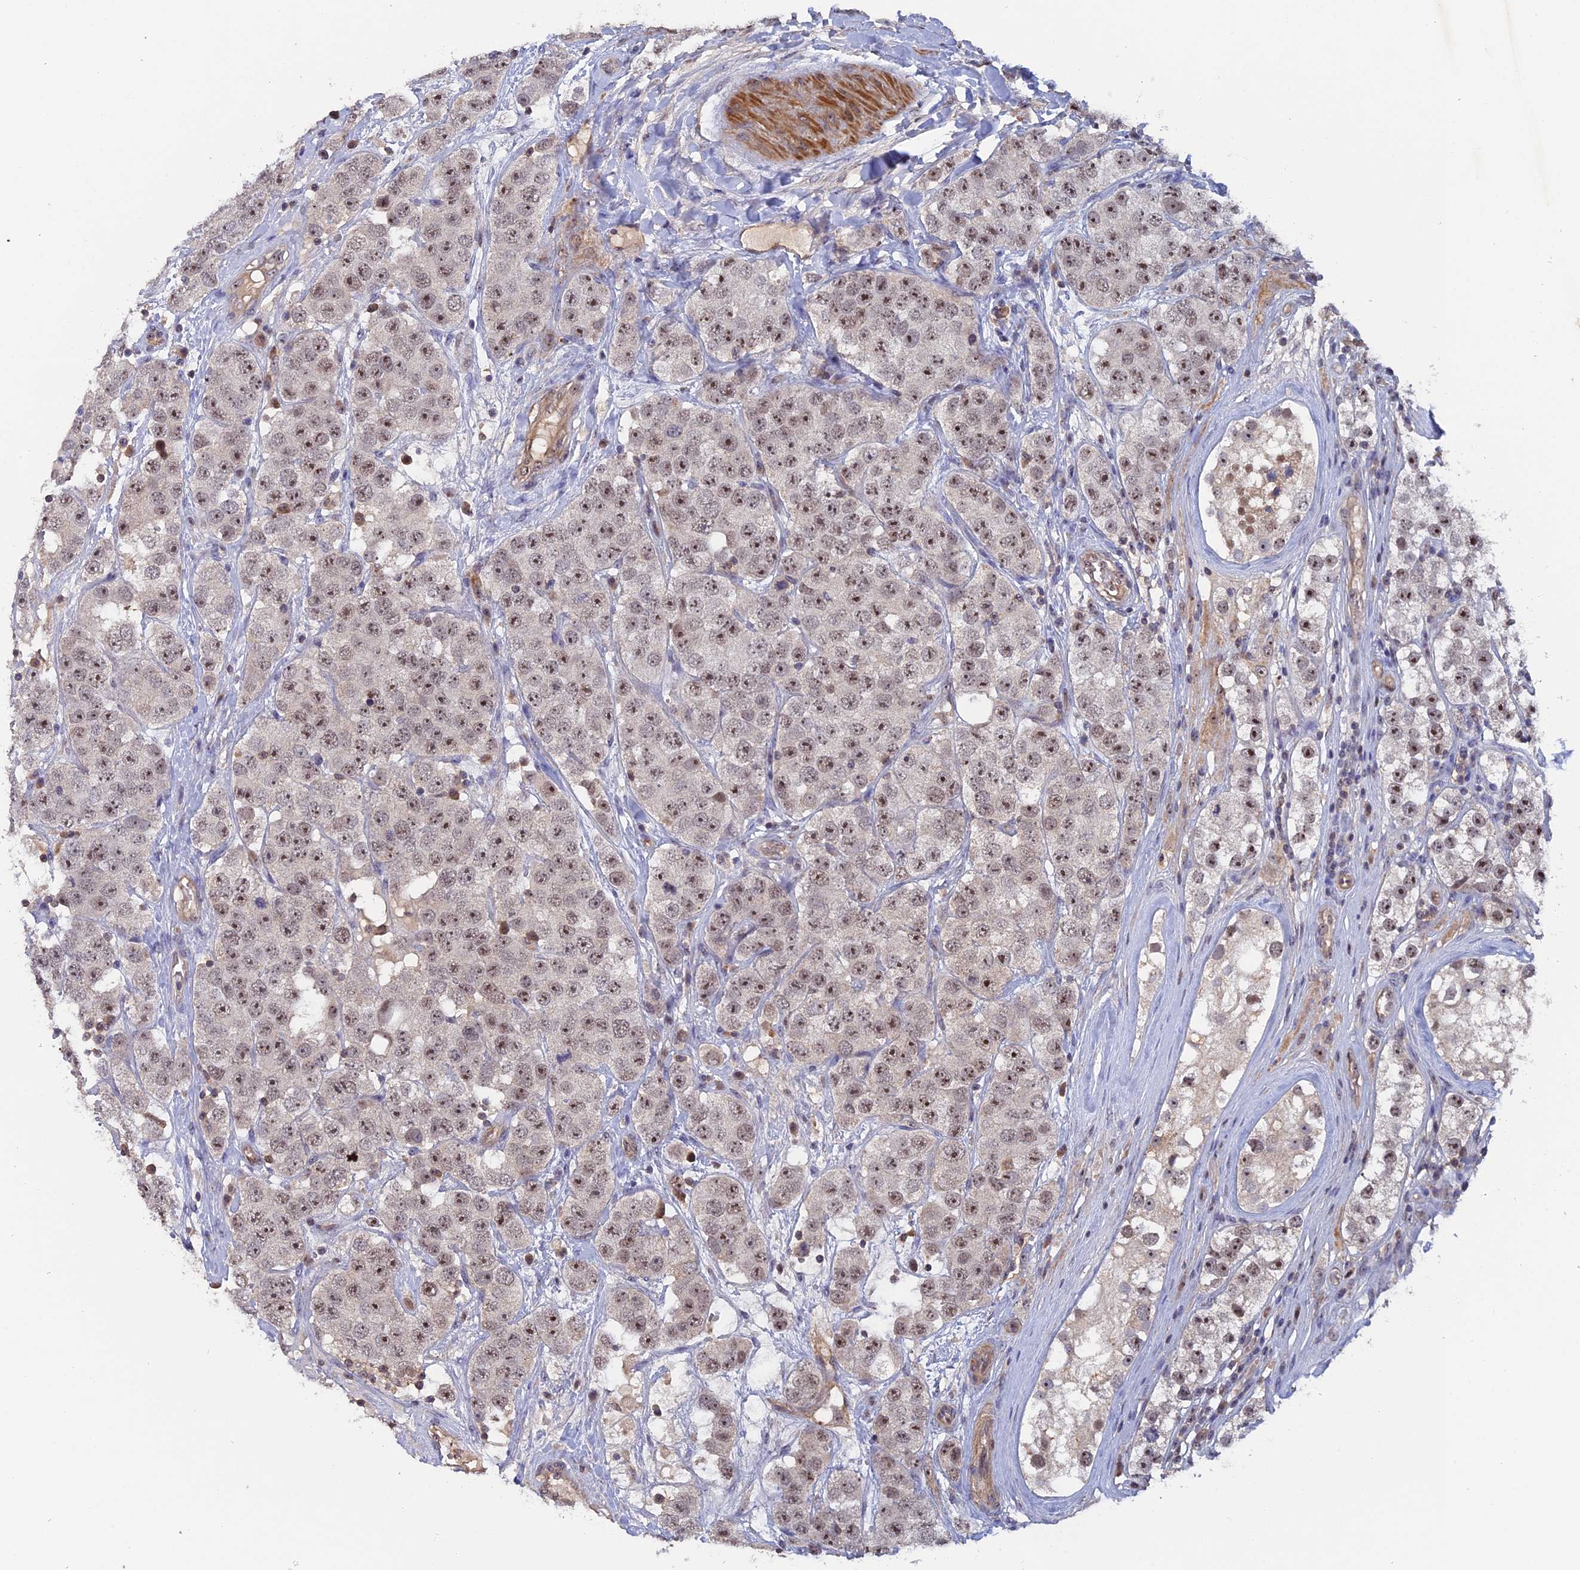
{"staining": {"intensity": "moderate", "quantity": ">75%", "location": "nuclear"}, "tissue": "testis cancer", "cell_type": "Tumor cells", "image_type": "cancer", "snomed": [{"axis": "morphology", "description": "Seminoma, NOS"}, {"axis": "topography", "description": "Testis"}], "caption": "Testis cancer (seminoma) was stained to show a protein in brown. There is medium levels of moderate nuclear staining in about >75% of tumor cells.", "gene": "FAM98C", "patient": {"sex": "male", "age": 28}}